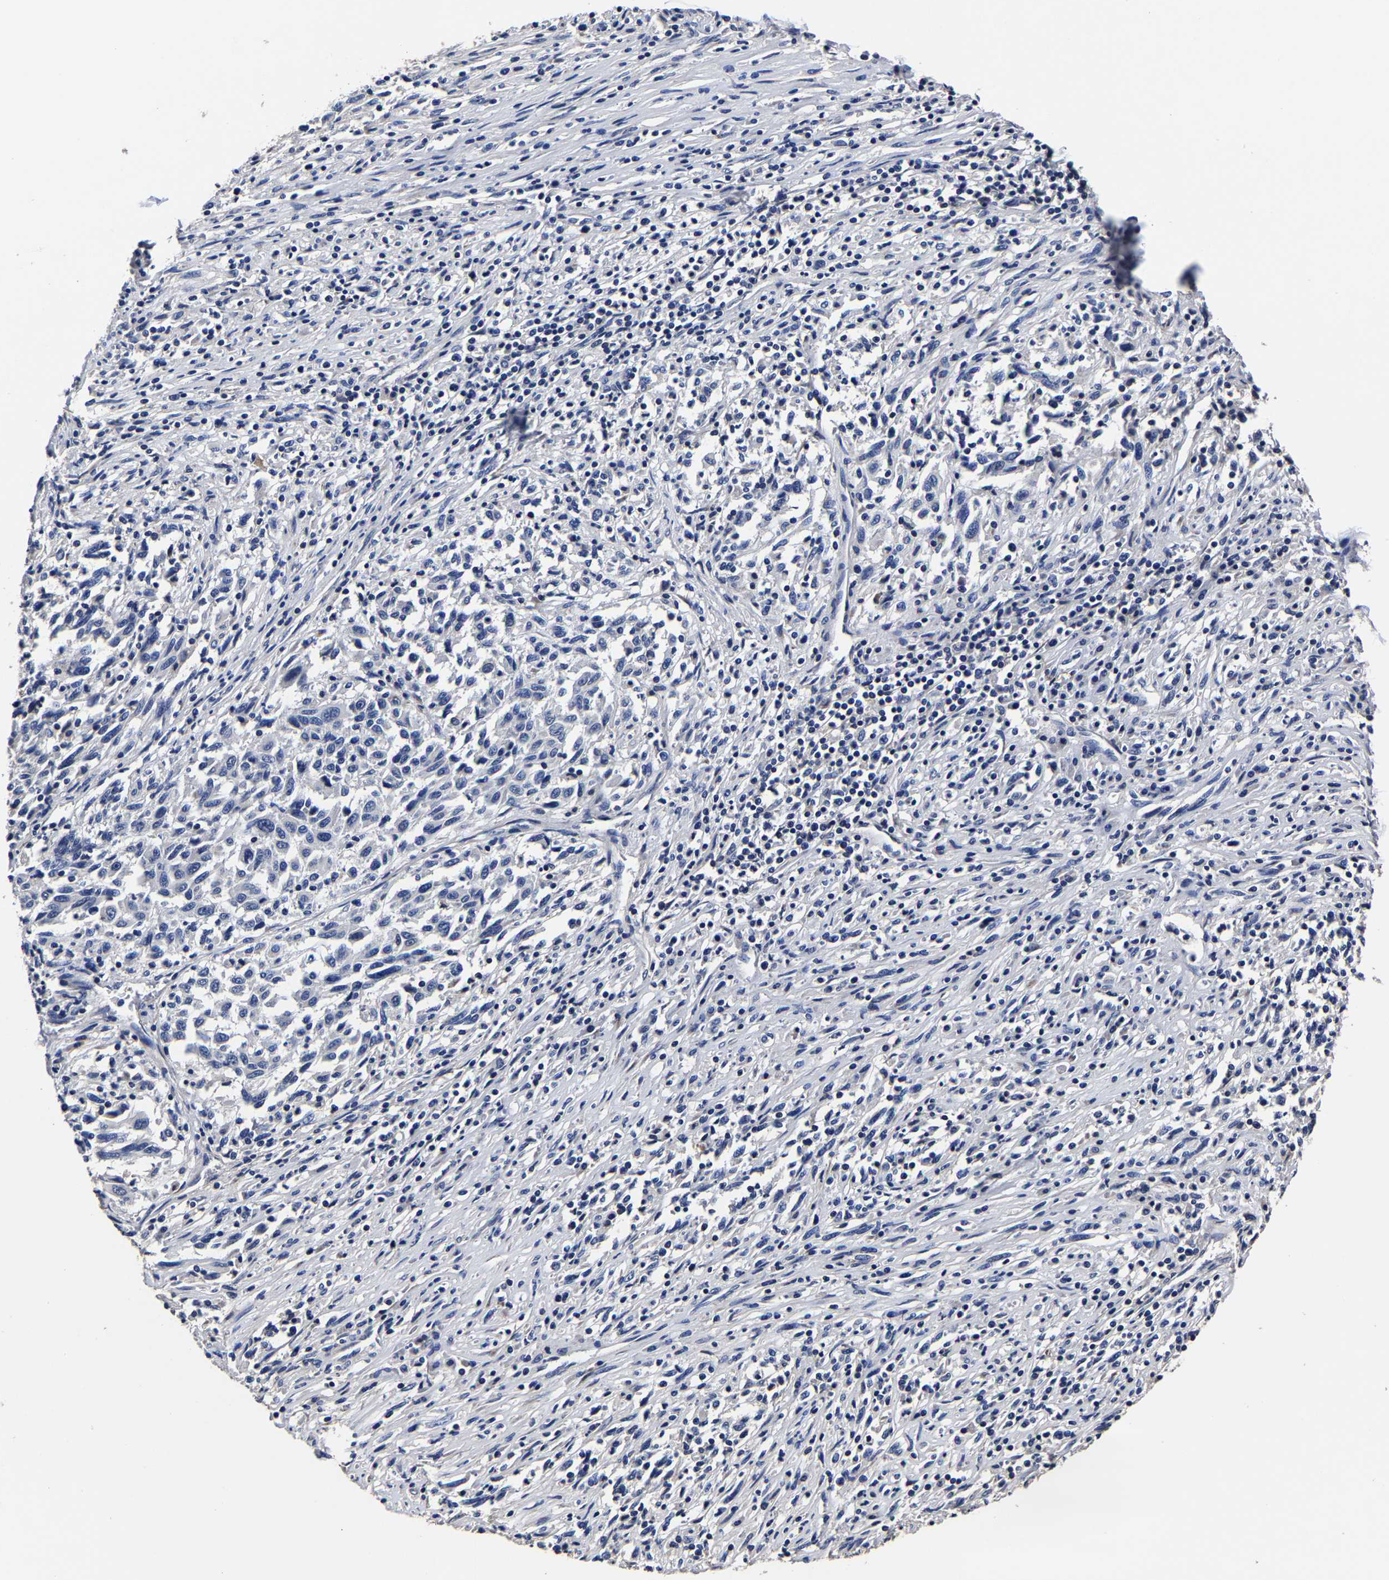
{"staining": {"intensity": "negative", "quantity": "none", "location": "none"}, "tissue": "melanoma", "cell_type": "Tumor cells", "image_type": "cancer", "snomed": [{"axis": "morphology", "description": "Malignant melanoma, Metastatic site"}, {"axis": "topography", "description": "Lymph node"}], "caption": "Immunohistochemistry photomicrograph of neoplastic tissue: melanoma stained with DAB (3,3'-diaminobenzidine) exhibits no significant protein staining in tumor cells.", "gene": "AKAP4", "patient": {"sex": "male", "age": 61}}